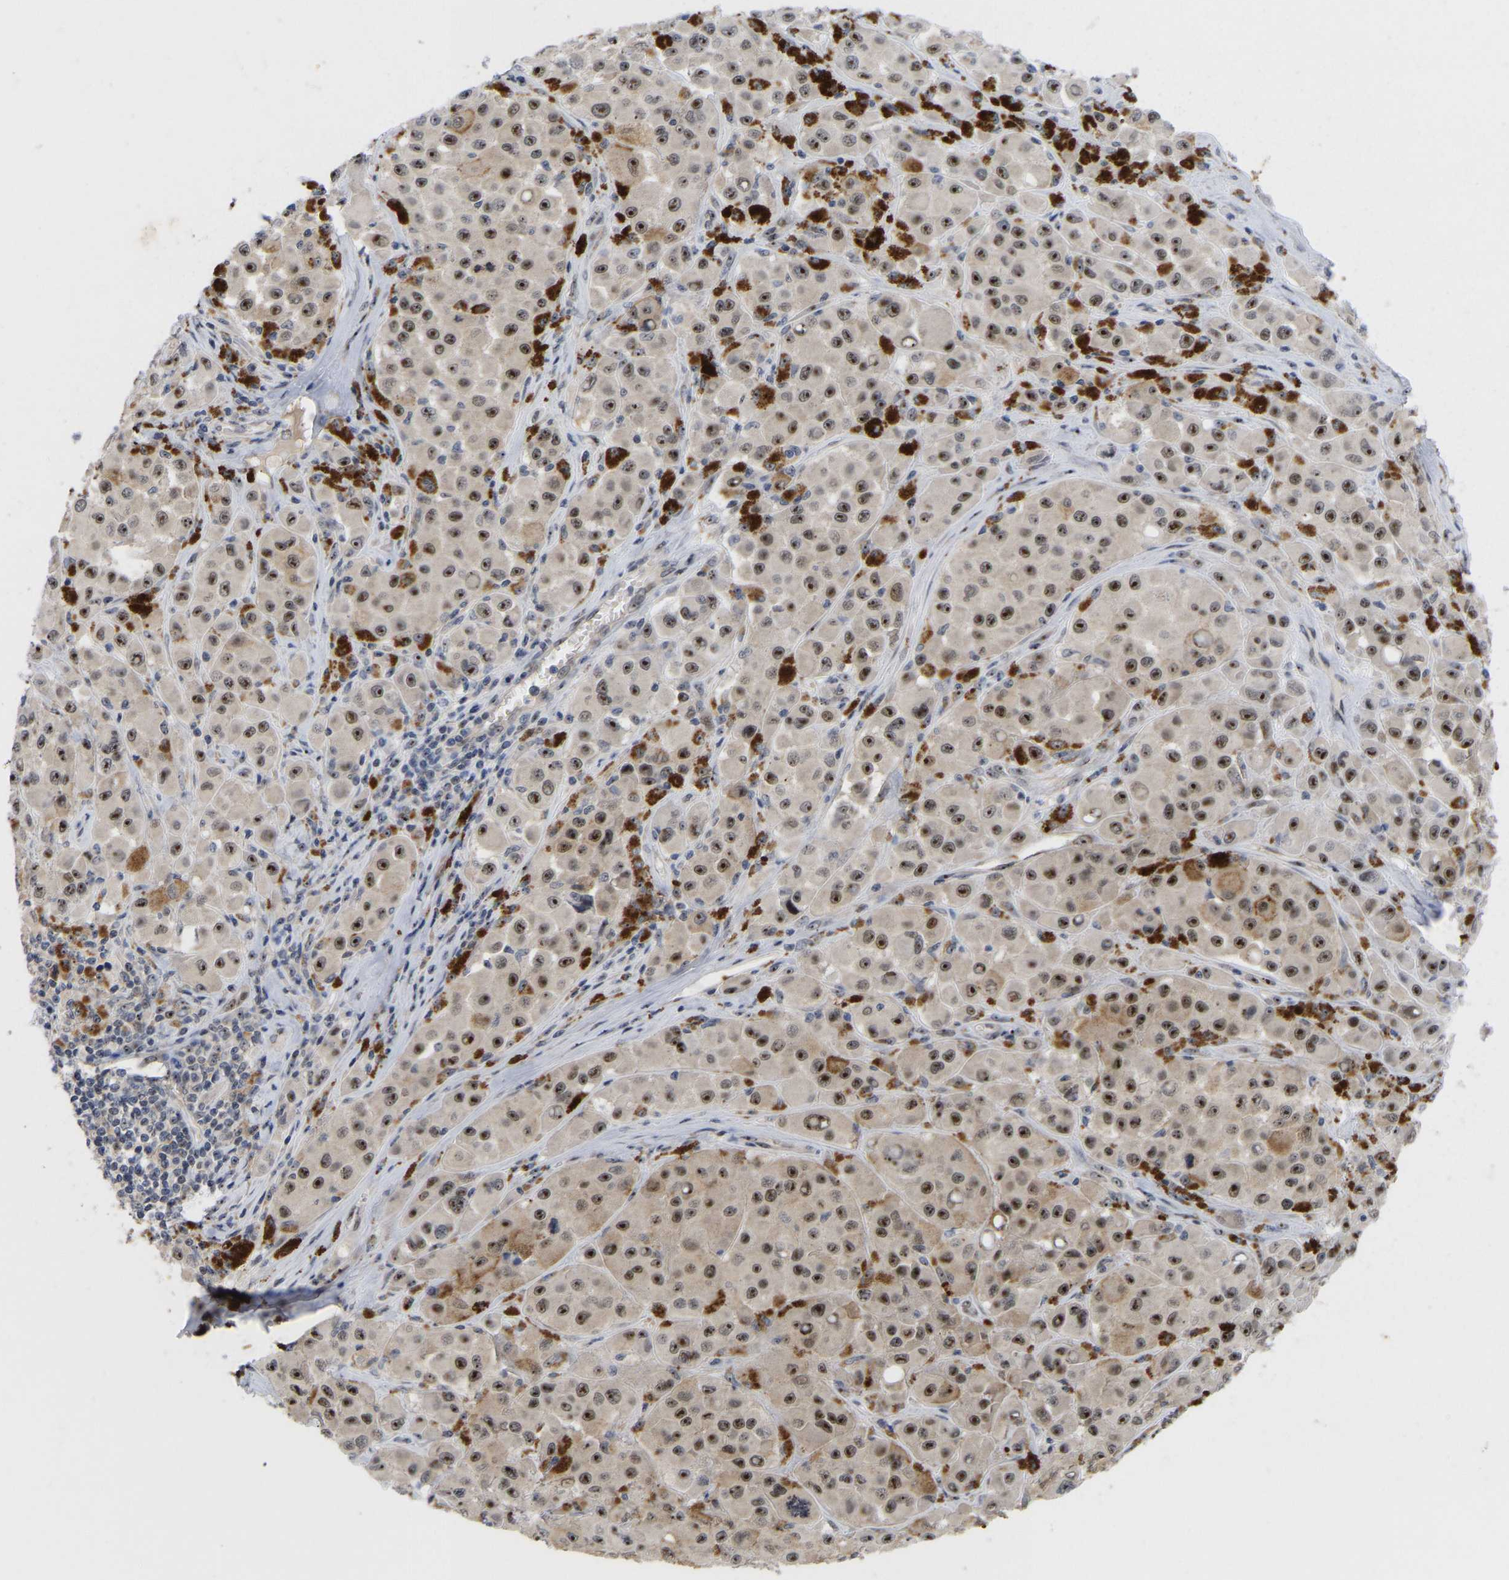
{"staining": {"intensity": "moderate", "quantity": ">75%", "location": "nuclear"}, "tissue": "melanoma", "cell_type": "Tumor cells", "image_type": "cancer", "snomed": [{"axis": "morphology", "description": "Malignant melanoma, NOS"}, {"axis": "topography", "description": "Skin"}], "caption": "A micrograph of melanoma stained for a protein reveals moderate nuclear brown staining in tumor cells.", "gene": "NLE1", "patient": {"sex": "male", "age": 84}}